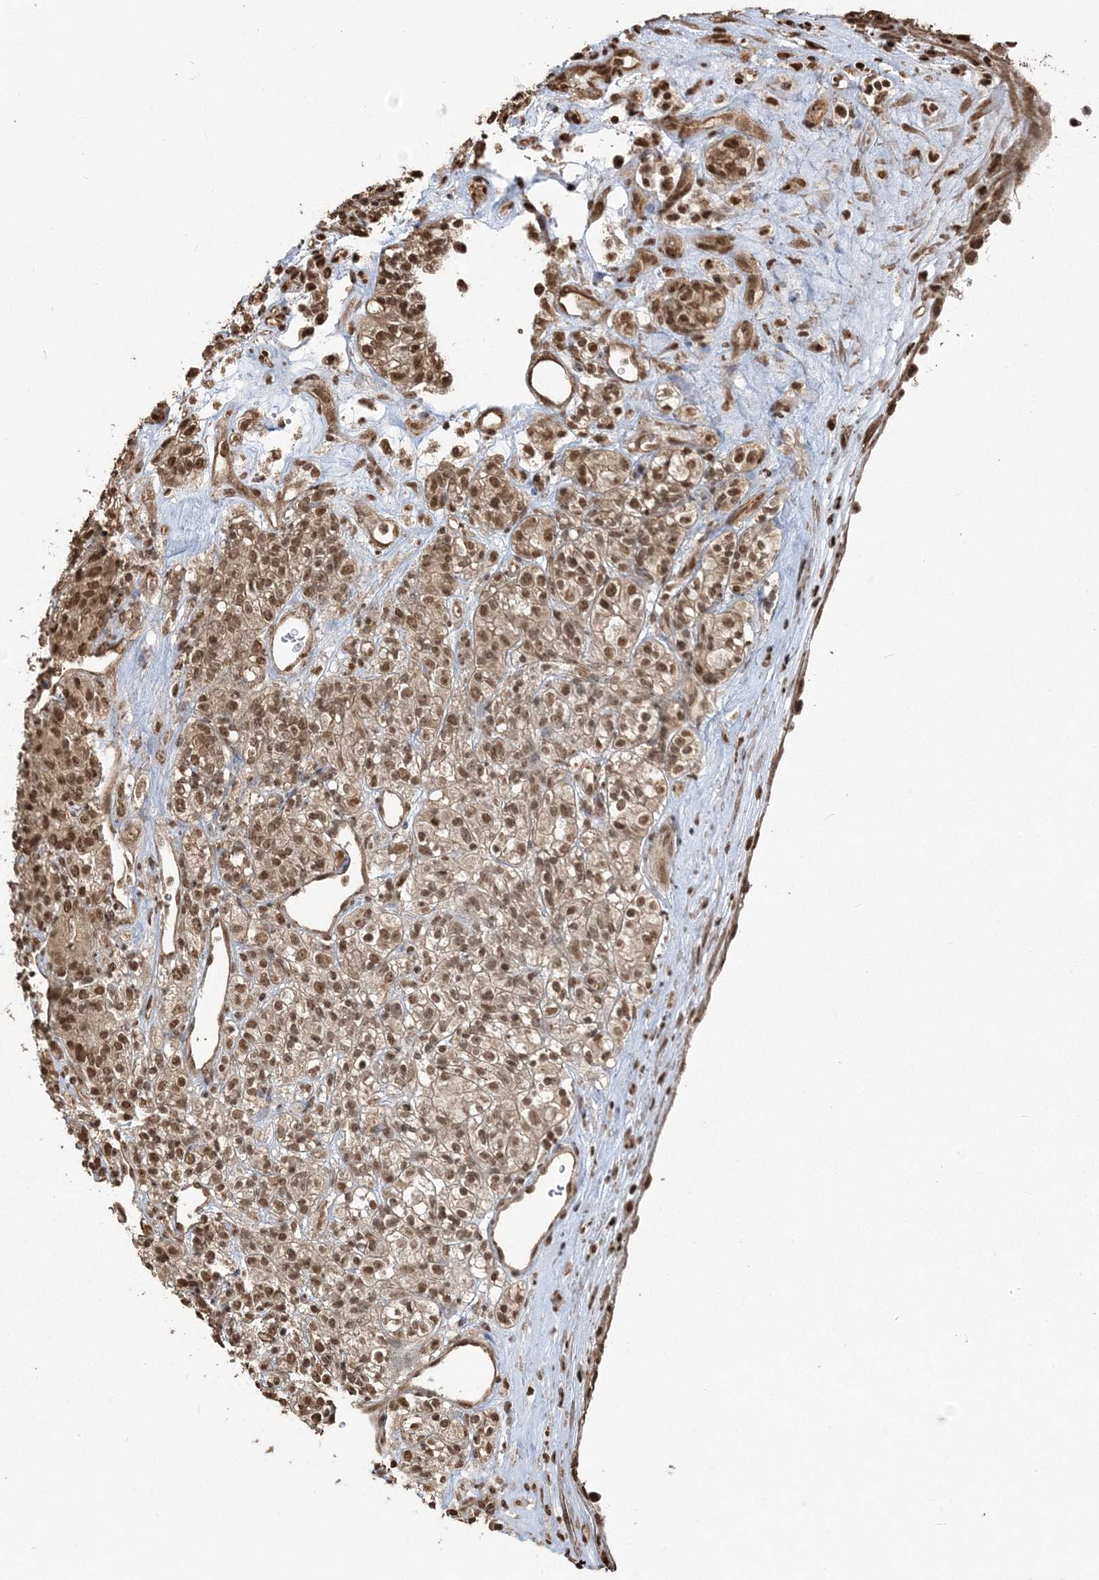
{"staining": {"intensity": "moderate", "quantity": ">75%", "location": "nuclear"}, "tissue": "renal cancer", "cell_type": "Tumor cells", "image_type": "cancer", "snomed": [{"axis": "morphology", "description": "Adenocarcinoma, NOS"}, {"axis": "topography", "description": "Kidney"}], "caption": "Moderate nuclear positivity for a protein is appreciated in about >75% of tumor cells of renal cancer (adenocarcinoma) using immunohistochemistry (IHC).", "gene": "ZNF839", "patient": {"sex": "male", "age": 77}}